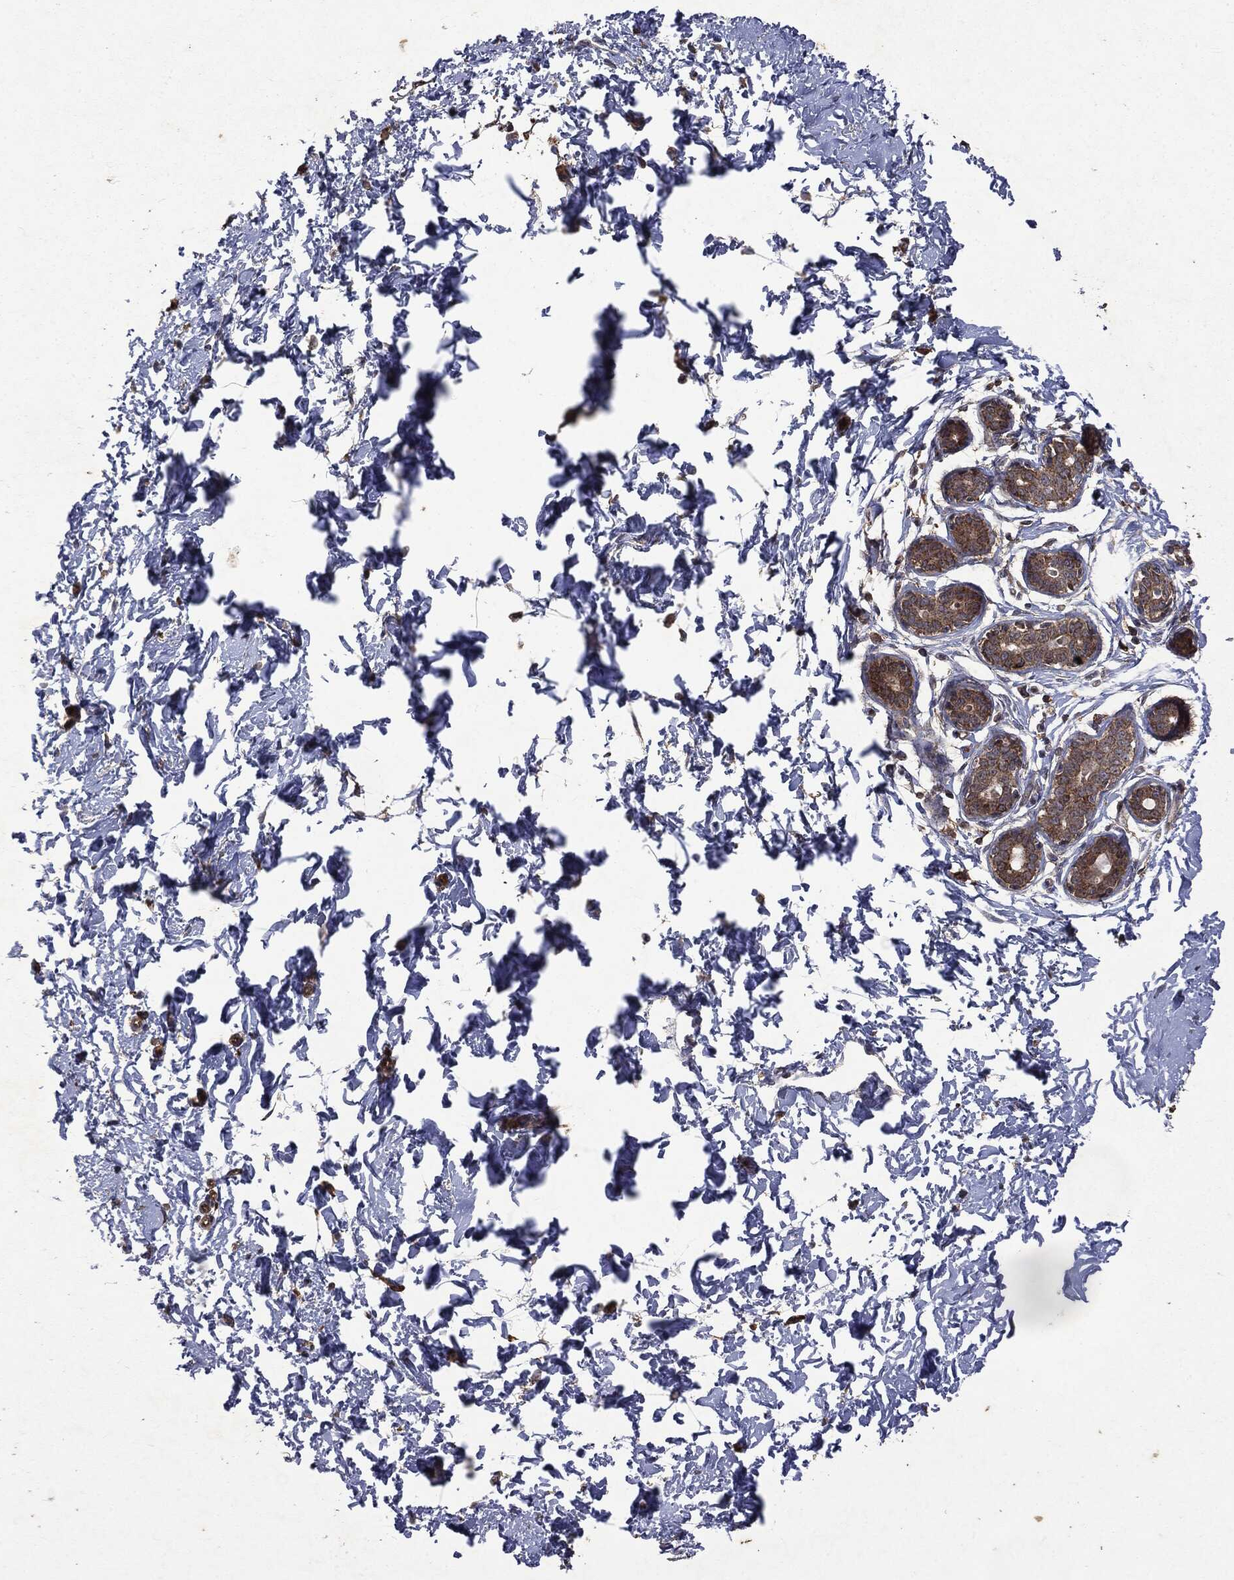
{"staining": {"intensity": "weak", "quantity": ">75%", "location": "cytoplasmic/membranous"}, "tissue": "breast", "cell_type": "Glandular cells", "image_type": "normal", "snomed": [{"axis": "morphology", "description": "Normal tissue, NOS"}, {"axis": "topography", "description": "Breast"}], "caption": "The photomicrograph exhibits immunohistochemical staining of unremarkable breast. There is weak cytoplasmic/membranous staining is appreciated in approximately >75% of glandular cells.", "gene": "PTEN", "patient": {"sex": "female", "age": 37}}